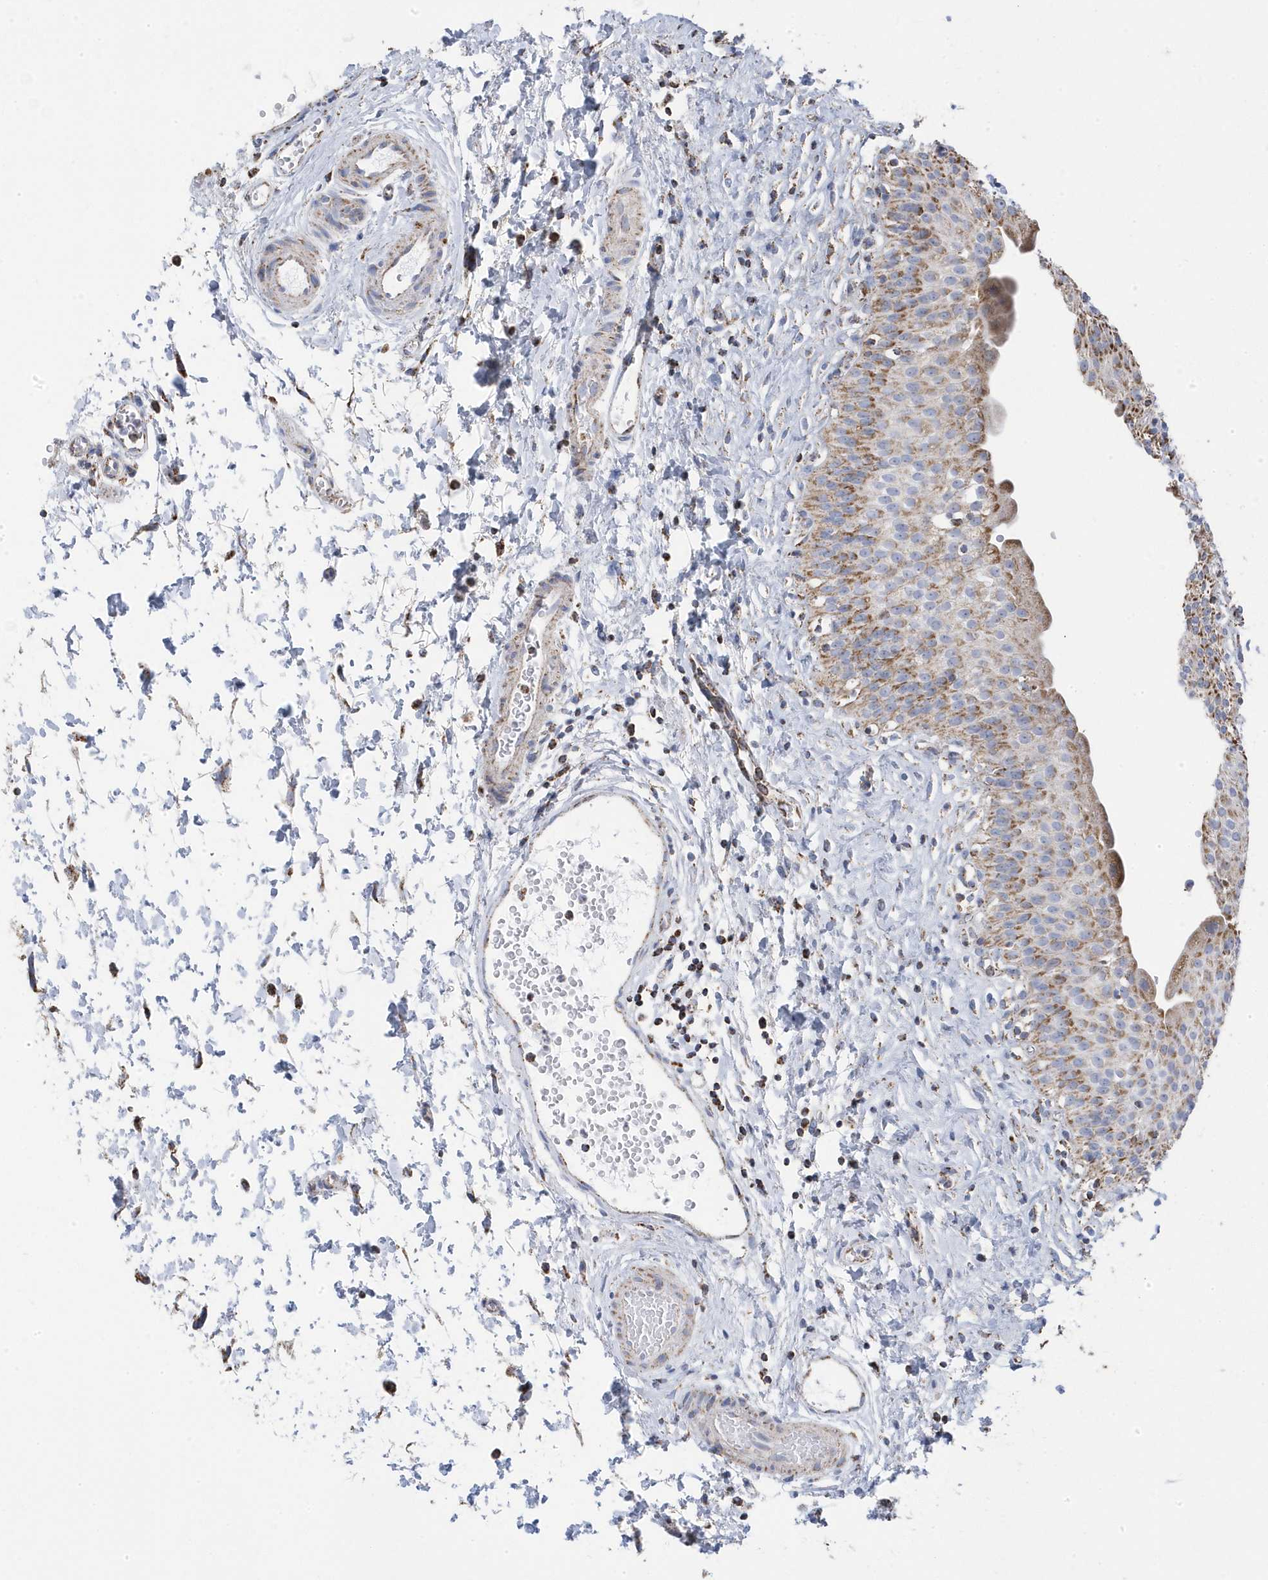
{"staining": {"intensity": "moderate", "quantity": ">75%", "location": "cytoplasmic/membranous"}, "tissue": "urinary bladder", "cell_type": "Urothelial cells", "image_type": "normal", "snomed": [{"axis": "morphology", "description": "Normal tissue, NOS"}, {"axis": "topography", "description": "Urinary bladder"}], "caption": "This photomicrograph exhibits unremarkable urinary bladder stained with IHC to label a protein in brown. The cytoplasmic/membranous of urothelial cells show moderate positivity for the protein. Nuclei are counter-stained blue.", "gene": "GTPBP8", "patient": {"sex": "male", "age": 51}}